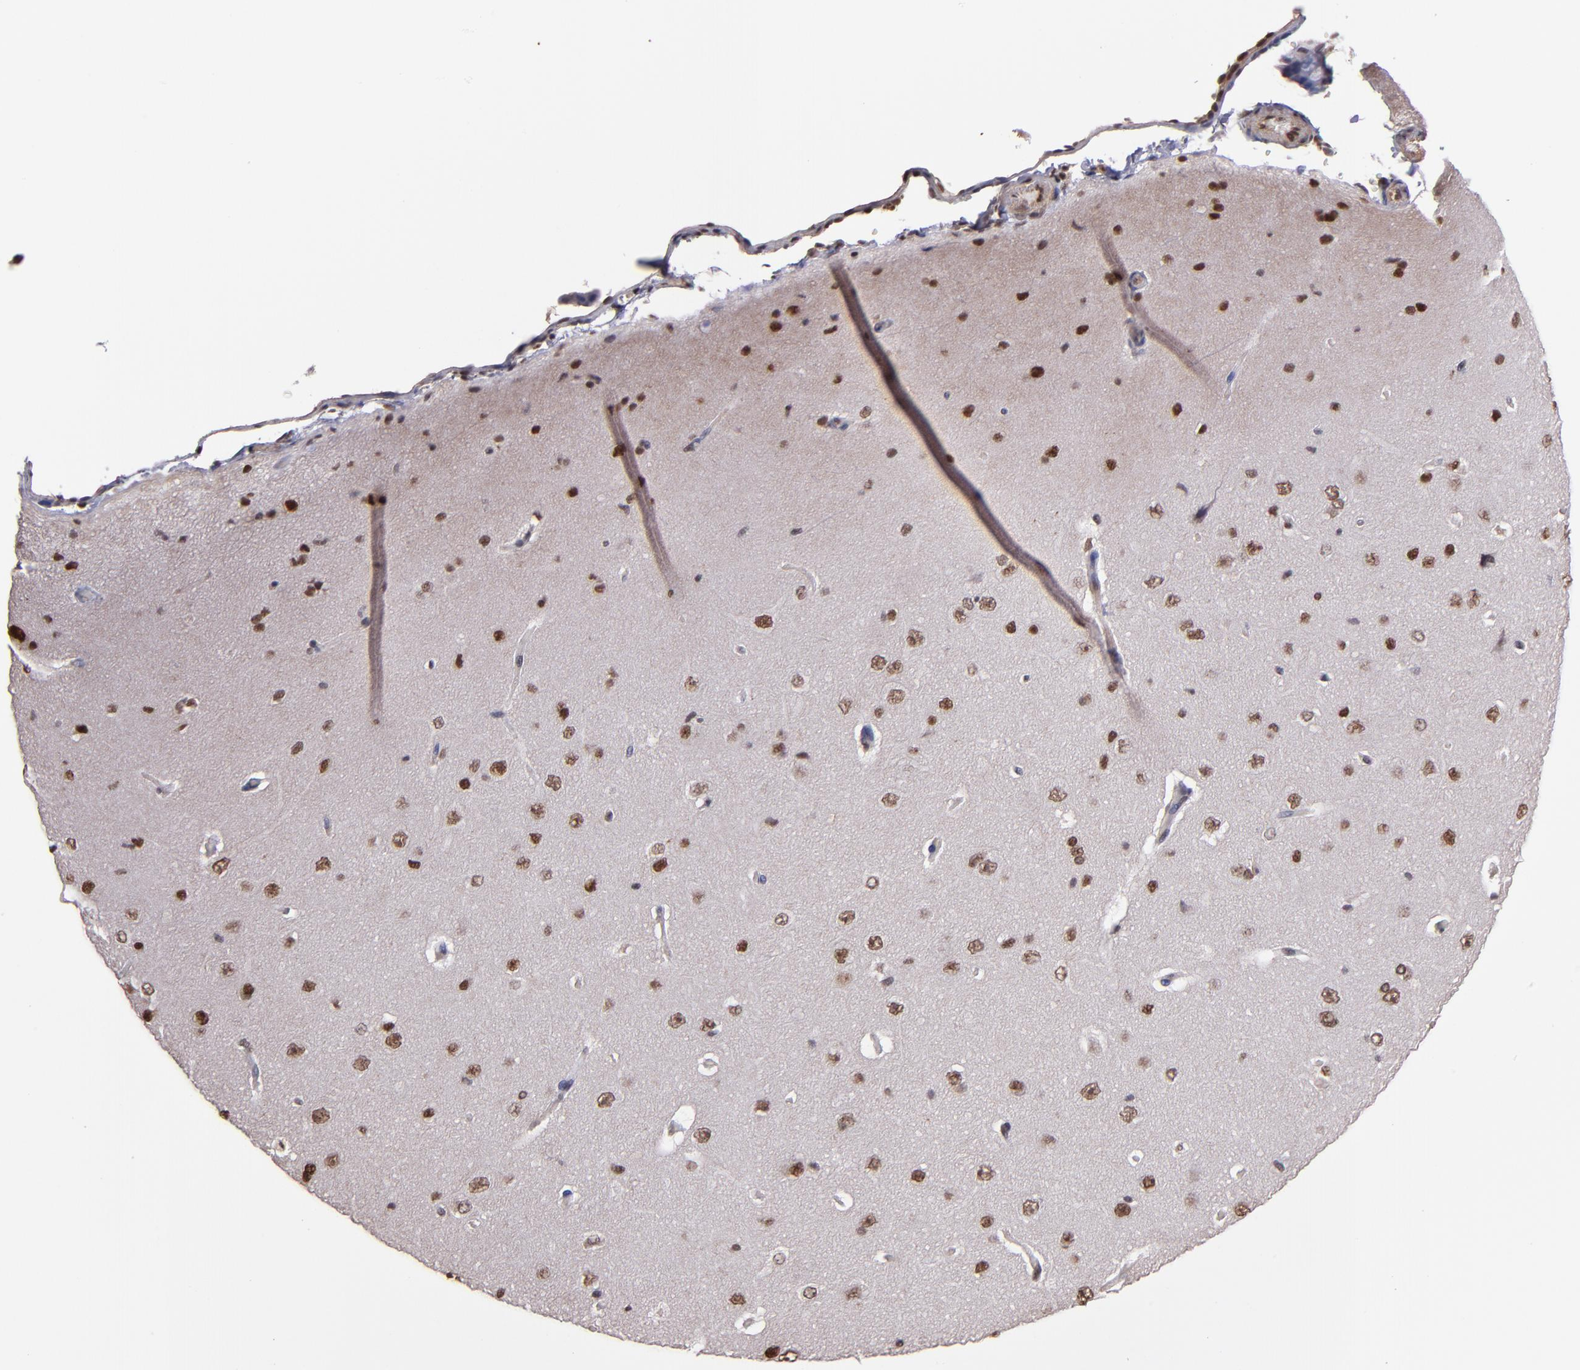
{"staining": {"intensity": "moderate", "quantity": ">75%", "location": "nuclear"}, "tissue": "cerebral cortex", "cell_type": "Endothelial cells", "image_type": "normal", "snomed": [{"axis": "morphology", "description": "Normal tissue, NOS"}, {"axis": "topography", "description": "Cerebral cortex"}], "caption": "Cerebral cortex stained for a protein (brown) shows moderate nuclear positive expression in about >75% of endothelial cells.", "gene": "TERF2", "patient": {"sex": "female", "age": 45}}